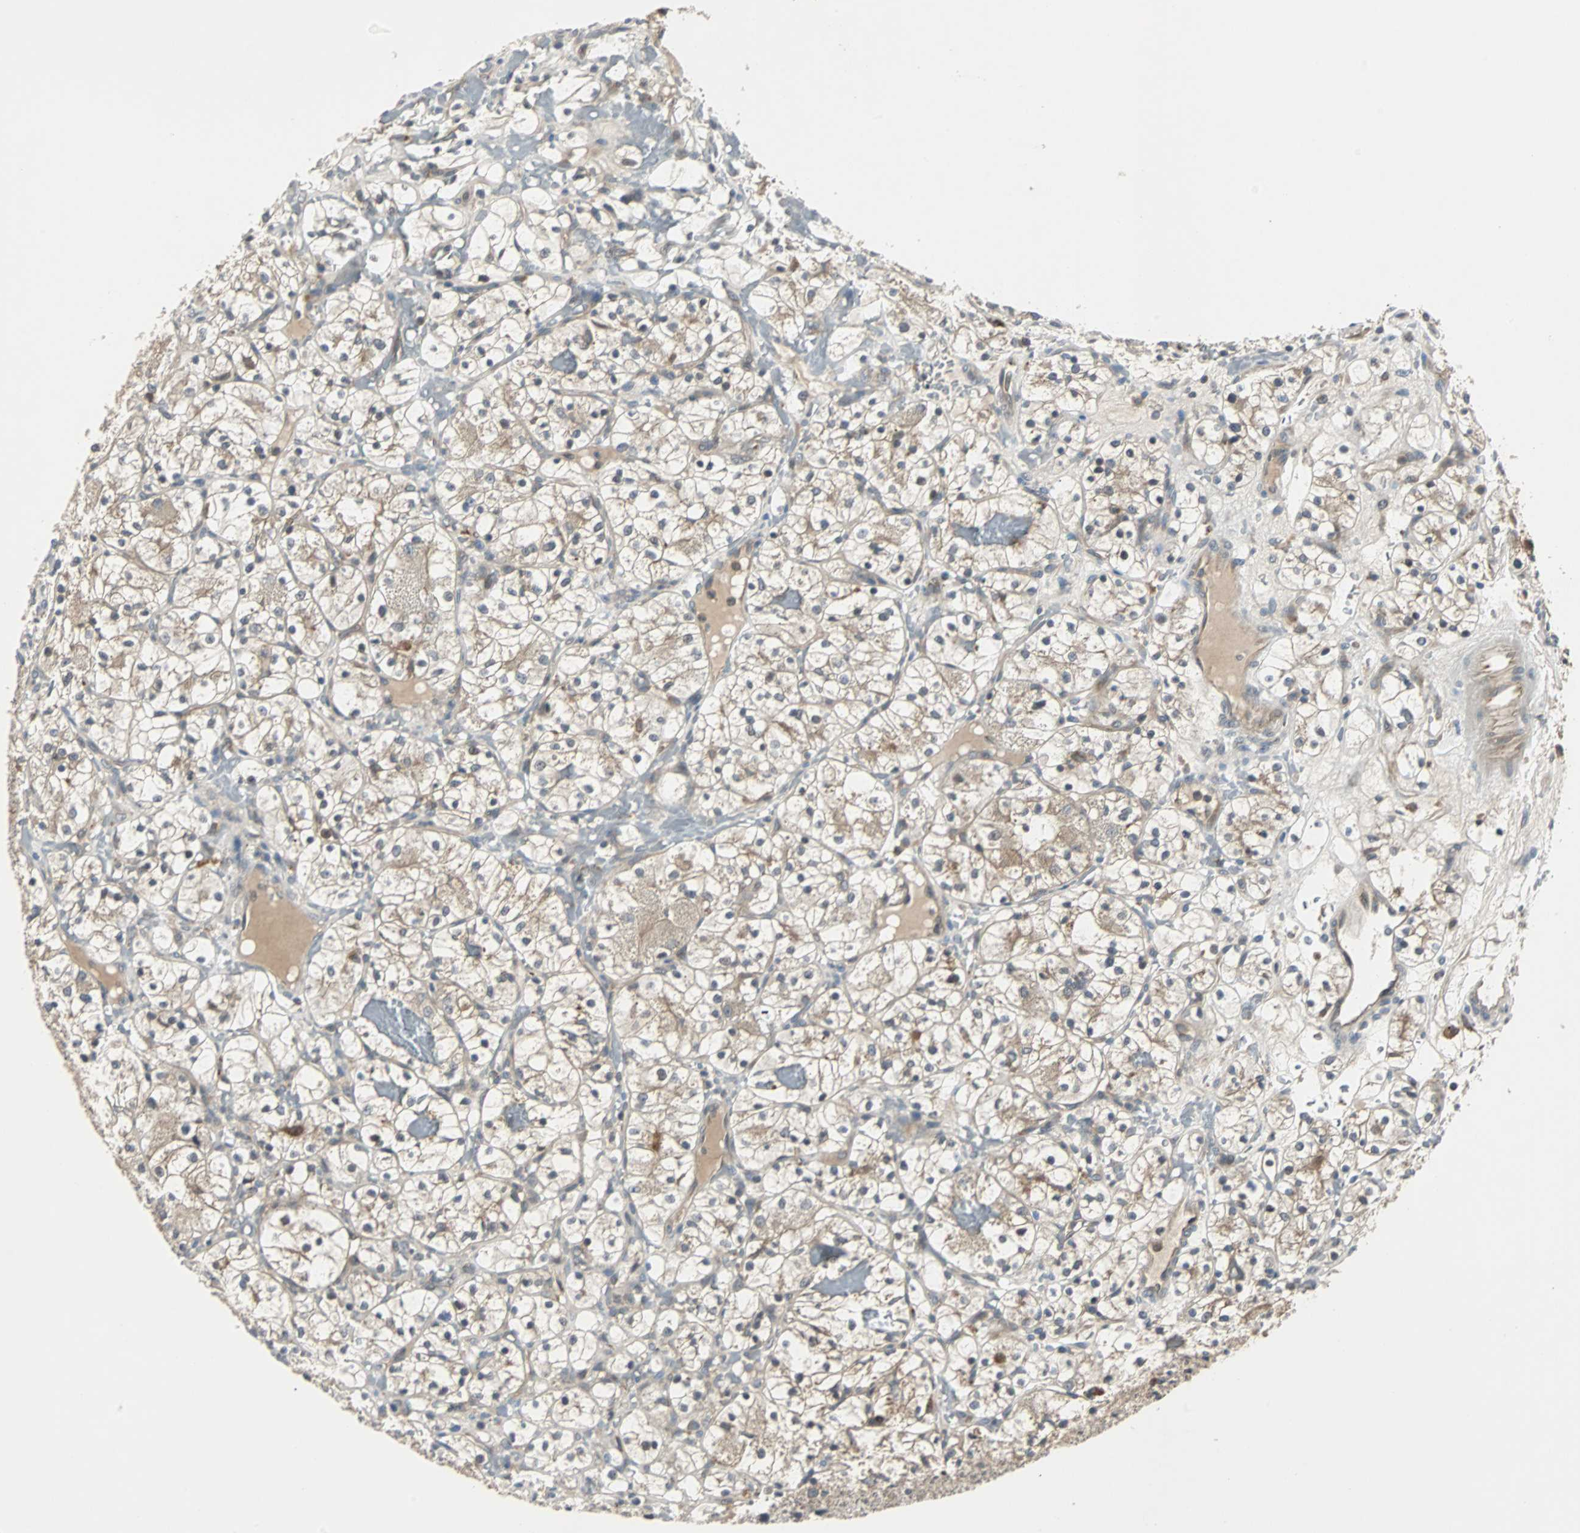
{"staining": {"intensity": "moderate", "quantity": ">75%", "location": "cytoplasmic/membranous"}, "tissue": "renal cancer", "cell_type": "Tumor cells", "image_type": "cancer", "snomed": [{"axis": "morphology", "description": "Adenocarcinoma, NOS"}, {"axis": "topography", "description": "Kidney"}], "caption": "A high-resolution micrograph shows immunohistochemistry staining of renal cancer, which displays moderate cytoplasmic/membranous expression in approximately >75% of tumor cells.", "gene": "ARF1", "patient": {"sex": "female", "age": 60}}